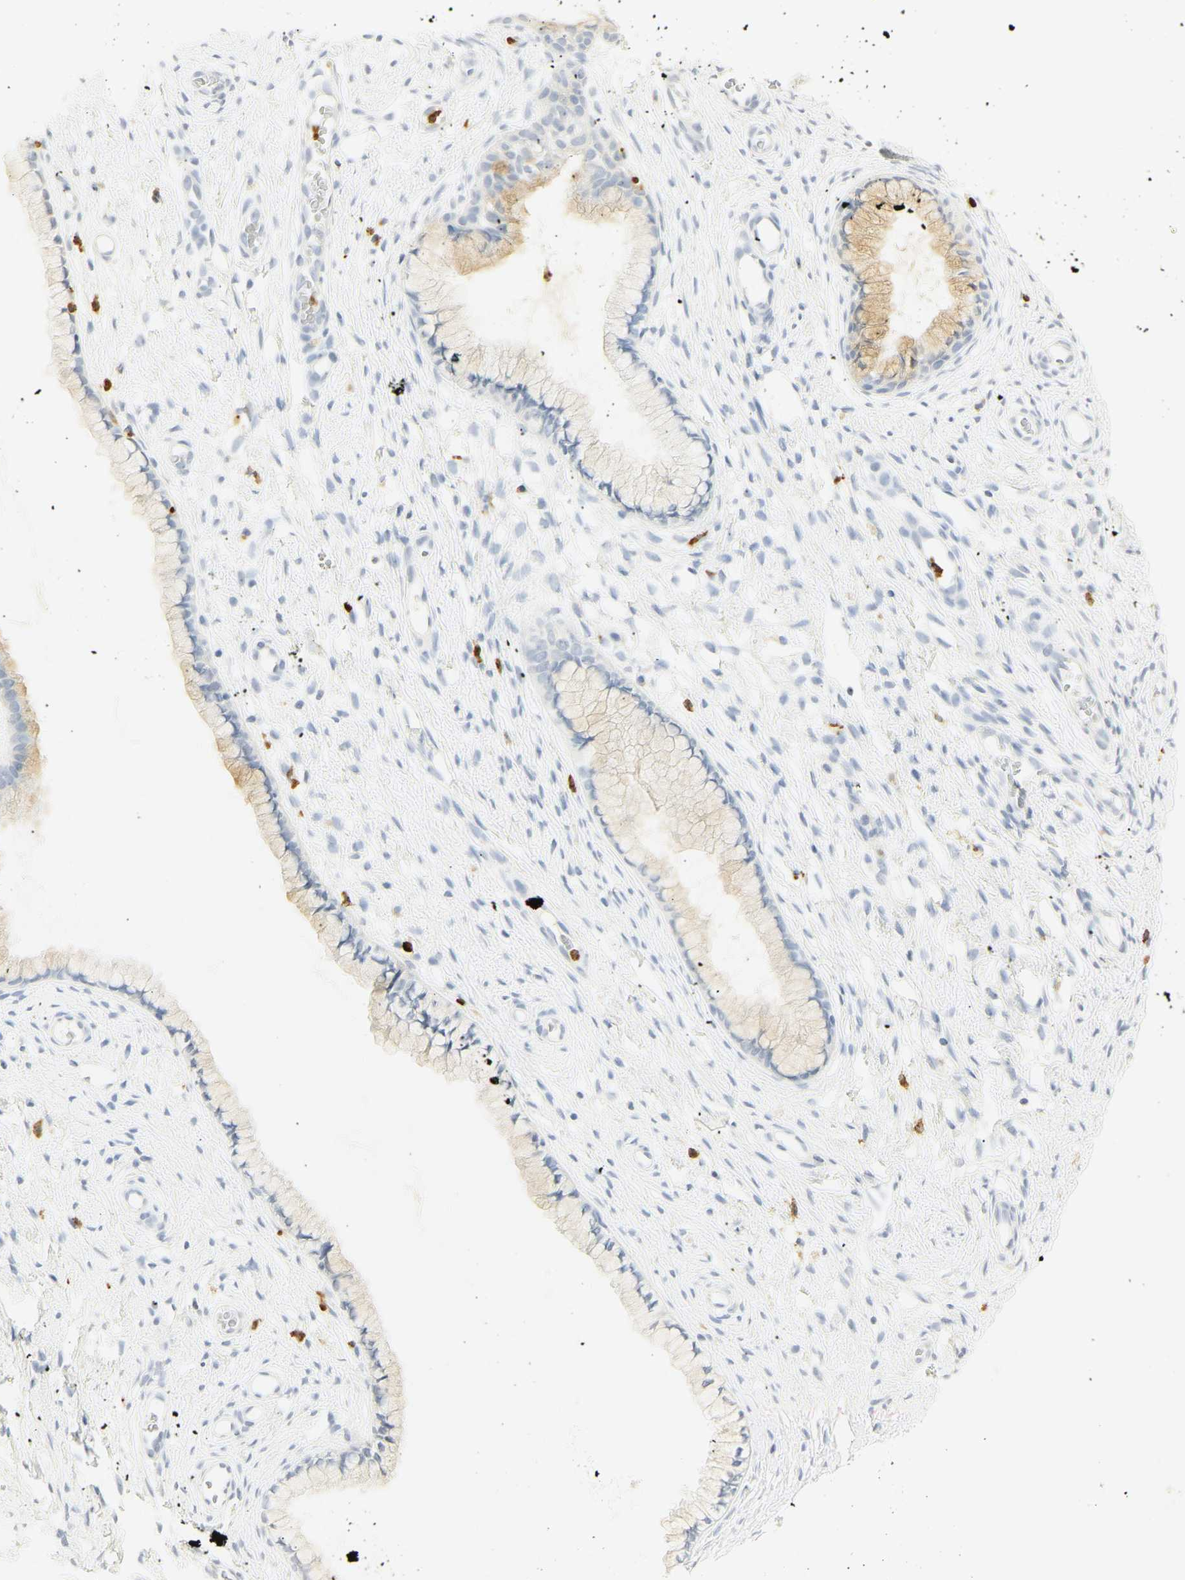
{"staining": {"intensity": "weak", "quantity": "25%-75%", "location": "cytoplasmic/membranous"}, "tissue": "cervix", "cell_type": "Glandular cells", "image_type": "normal", "snomed": [{"axis": "morphology", "description": "Normal tissue, NOS"}, {"axis": "topography", "description": "Cervix"}], "caption": "A brown stain labels weak cytoplasmic/membranous expression of a protein in glandular cells of normal cervix. The staining is performed using DAB (3,3'-diaminobenzidine) brown chromogen to label protein expression. The nuclei are counter-stained blue using hematoxylin.", "gene": "MPO", "patient": {"sex": "female", "age": 65}}